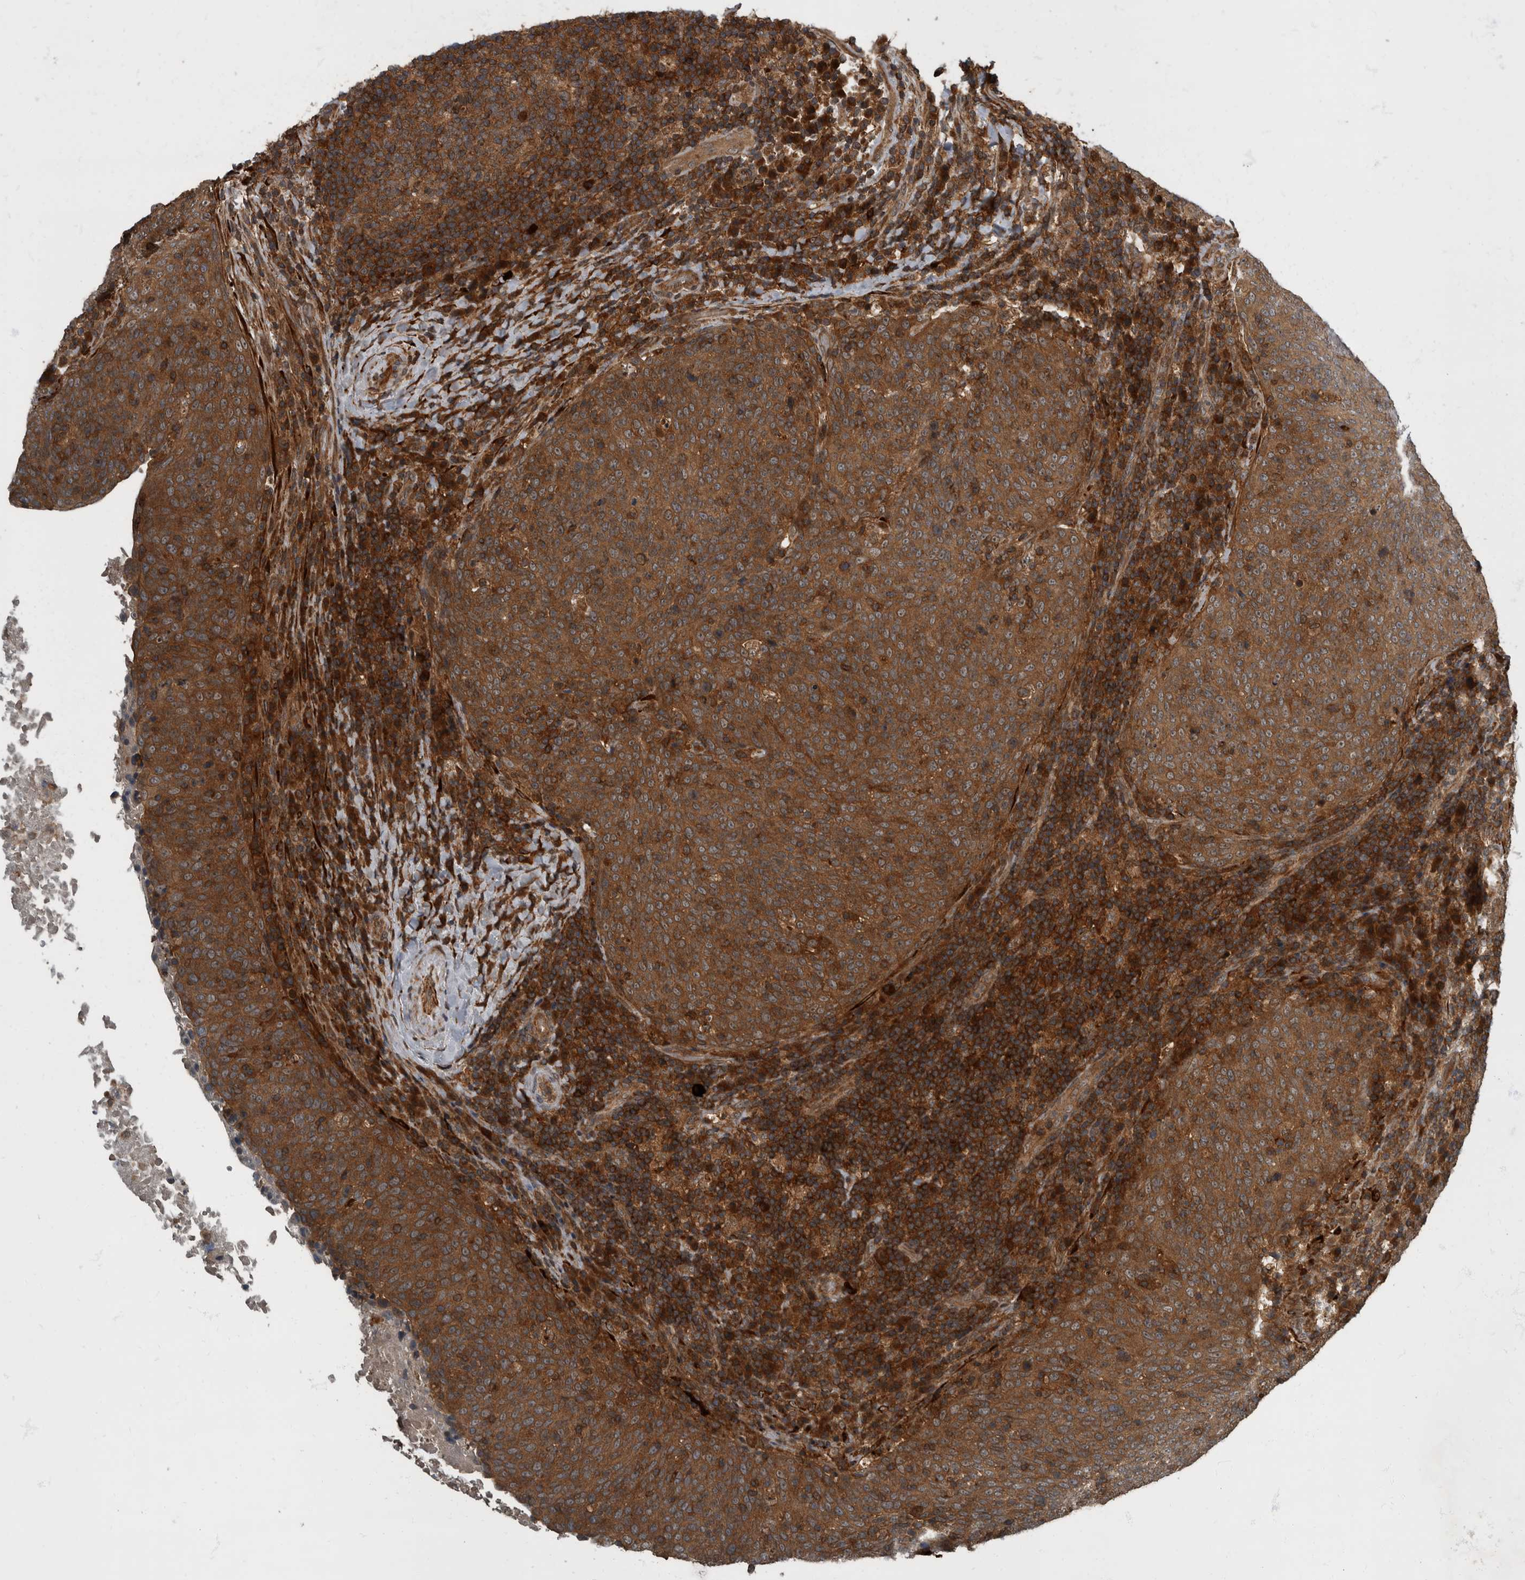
{"staining": {"intensity": "strong", "quantity": ">75%", "location": "cytoplasmic/membranous"}, "tissue": "head and neck cancer", "cell_type": "Tumor cells", "image_type": "cancer", "snomed": [{"axis": "morphology", "description": "Squamous cell carcinoma, NOS"}, {"axis": "morphology", "description": "Squamous cell carcinoma, metastatic, NOS"}, {"axis": "topography", "description": "Lymph node"}, {"axis": "topography", "description": "Head-Neck"}], "caption": "Squamous cell carcinoma (head and neck) stained with DAB immunohistochemistry (IHC) shows high levels of strong cytoplasmic/membranous positivity in about >75% of tumor cells. (IHC, brightfield microscopy, high magnification).", "gene": "RABGGTB", "patient": {"sex": "male", "age": 62}}